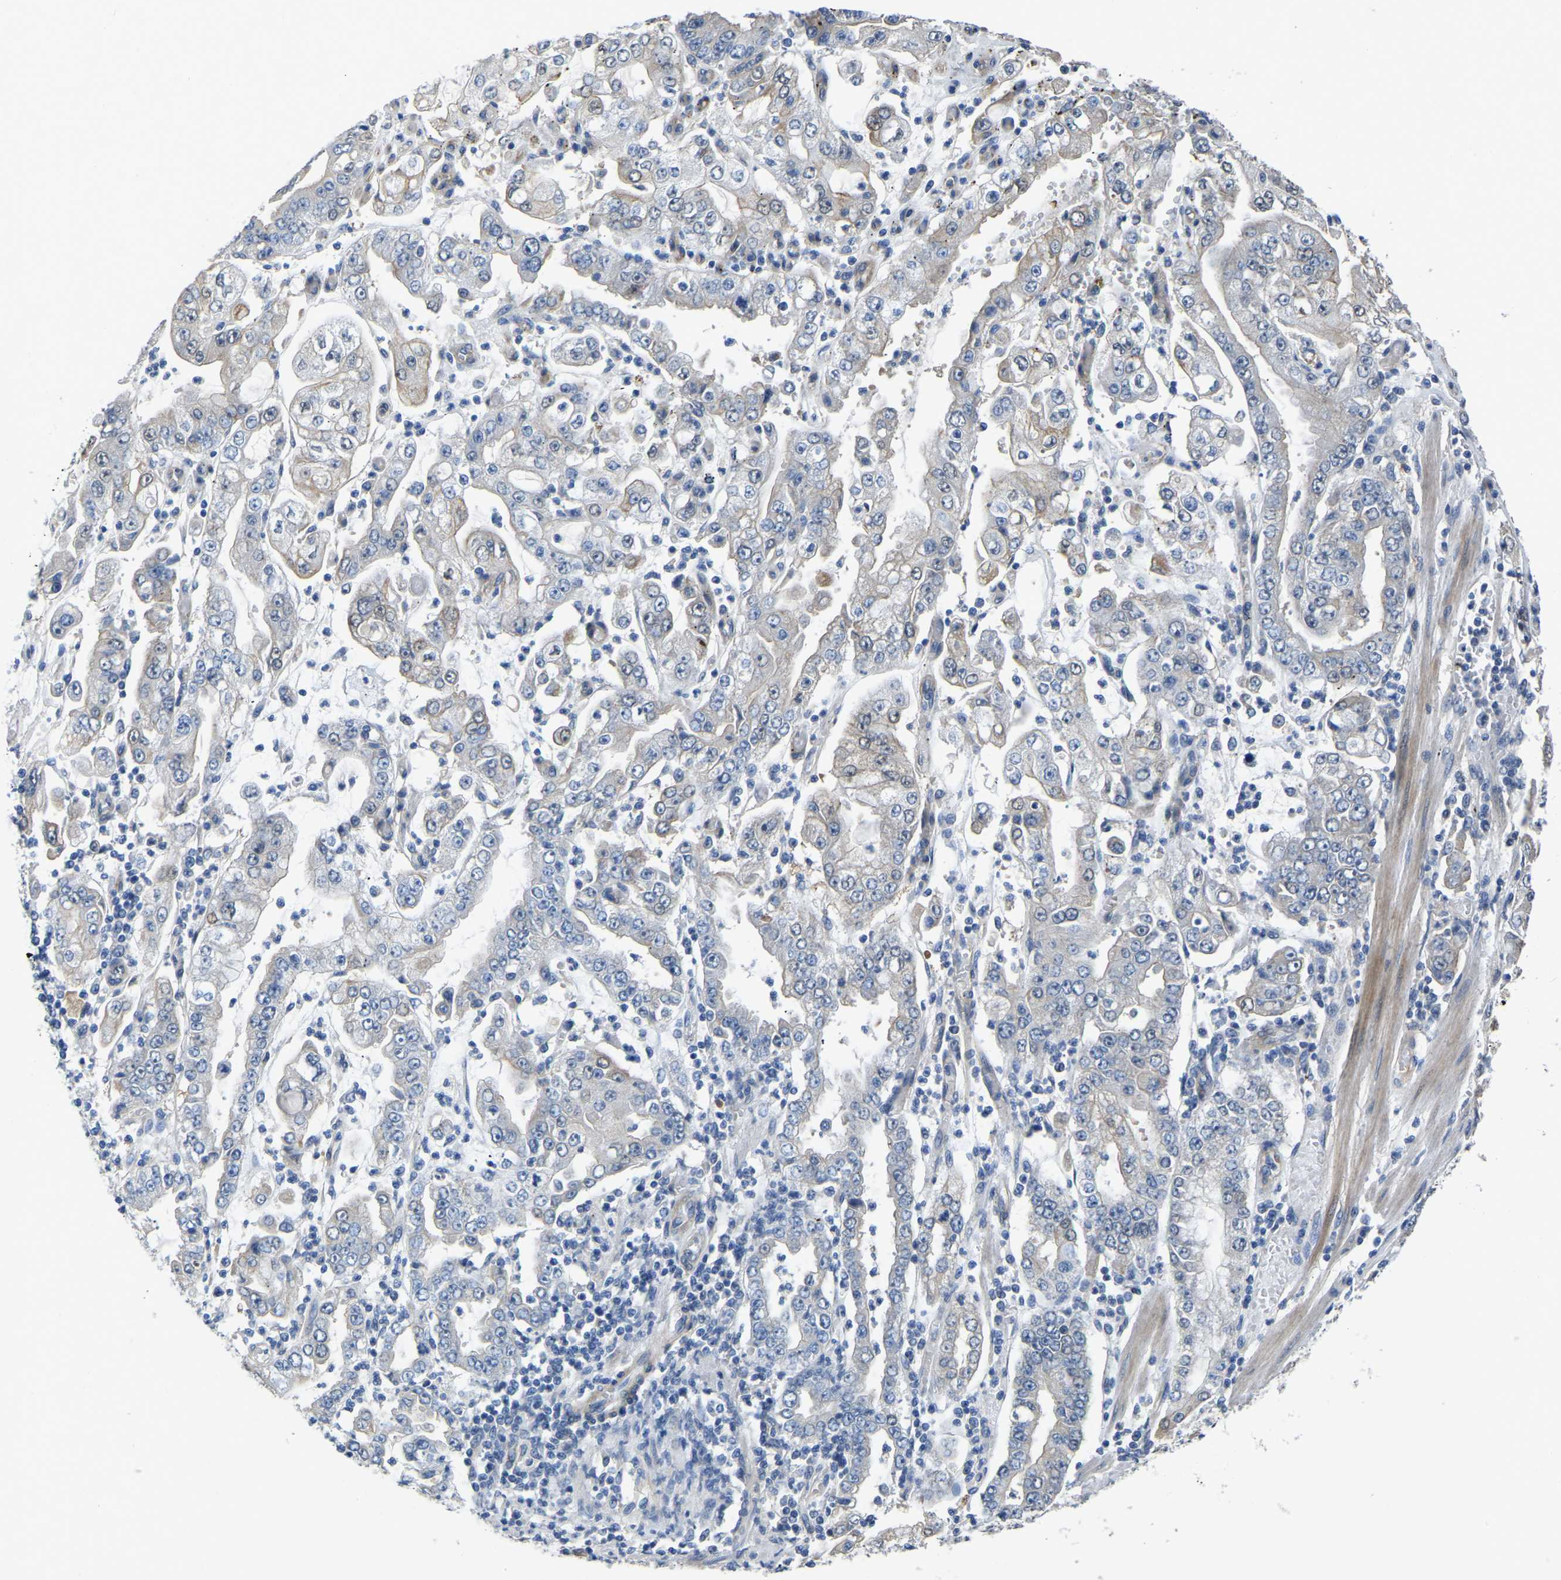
{"staining": {"intensity": "weak", "quantity": "<25%", "location": "cytoplasmic/membranous"}, "tissue": "stomach cancer", "cell_type": "Tumor cells", "image_type": "cancer", "snomed": [{"axis": "morphology", "description": "Adenocarcinoma, NOS"}, {"axis": "topography", "description": "Stomach"}], "caption": "This is a photomicrograph of immunohistochemistry staining of stomach cancer, which shows no staining in tumor cells.", "gene": "HIGD2B", "patient": {"sex": "male", "age": 76}}